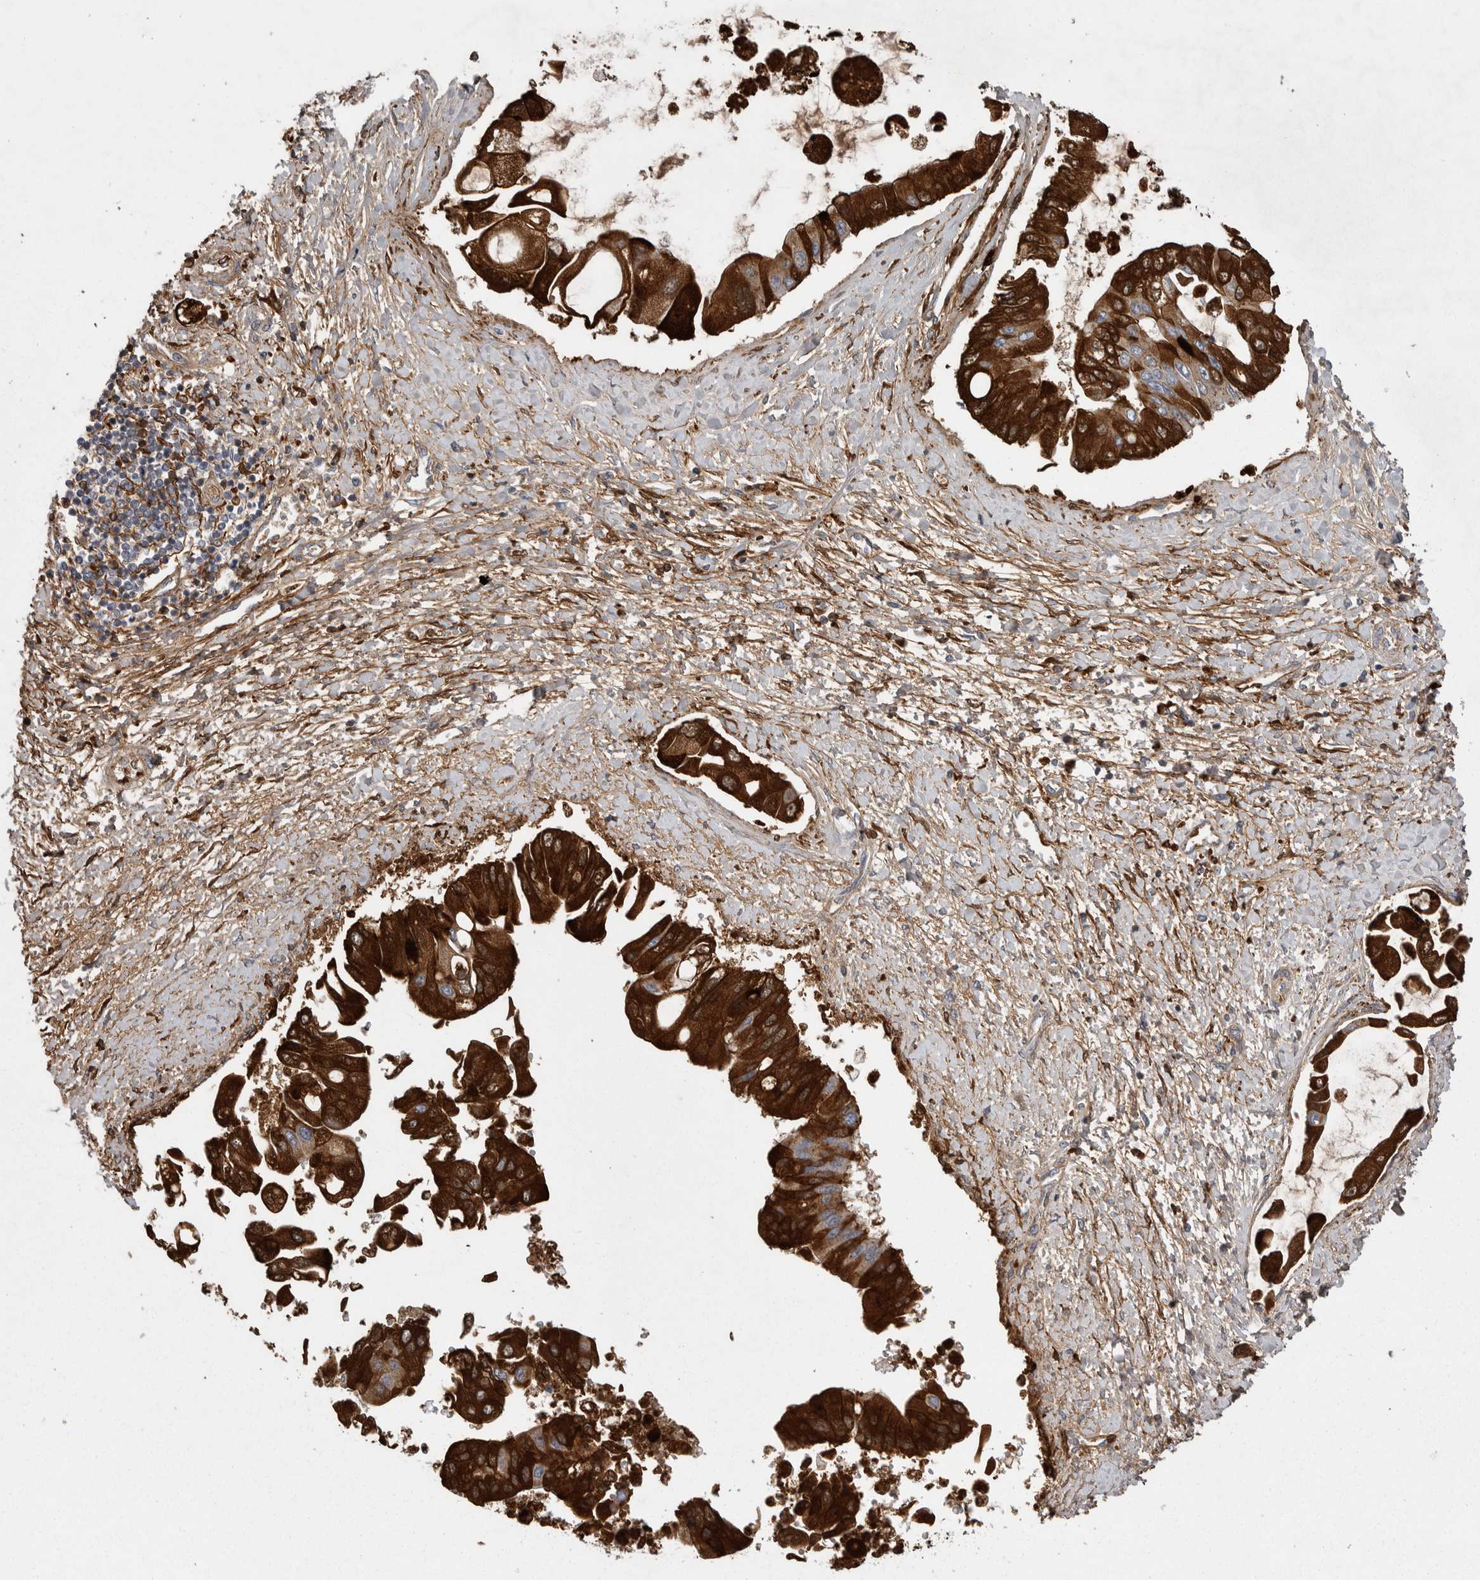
{"staining": {"intensity": "strong", "quantity": ">75%", "location": "cytoplasmic/membranous"}, "tissue": "liver cancer", "cell_type": "Tumor cells", "image_type": "cancer", "snomed": [{"axis": "morphology", "description": "Cholangiocarcinoma"}, {"axis": "topography", "description": "Liver"}], "caption": "Liver cancer stained for a protein reveals strong cytoplasmic/membranous positivity in tumor cells. (IHC, brightfield microscopy, high magnification).", "gene": "CRP", "patient": {"sex": "male", "age": 50}}